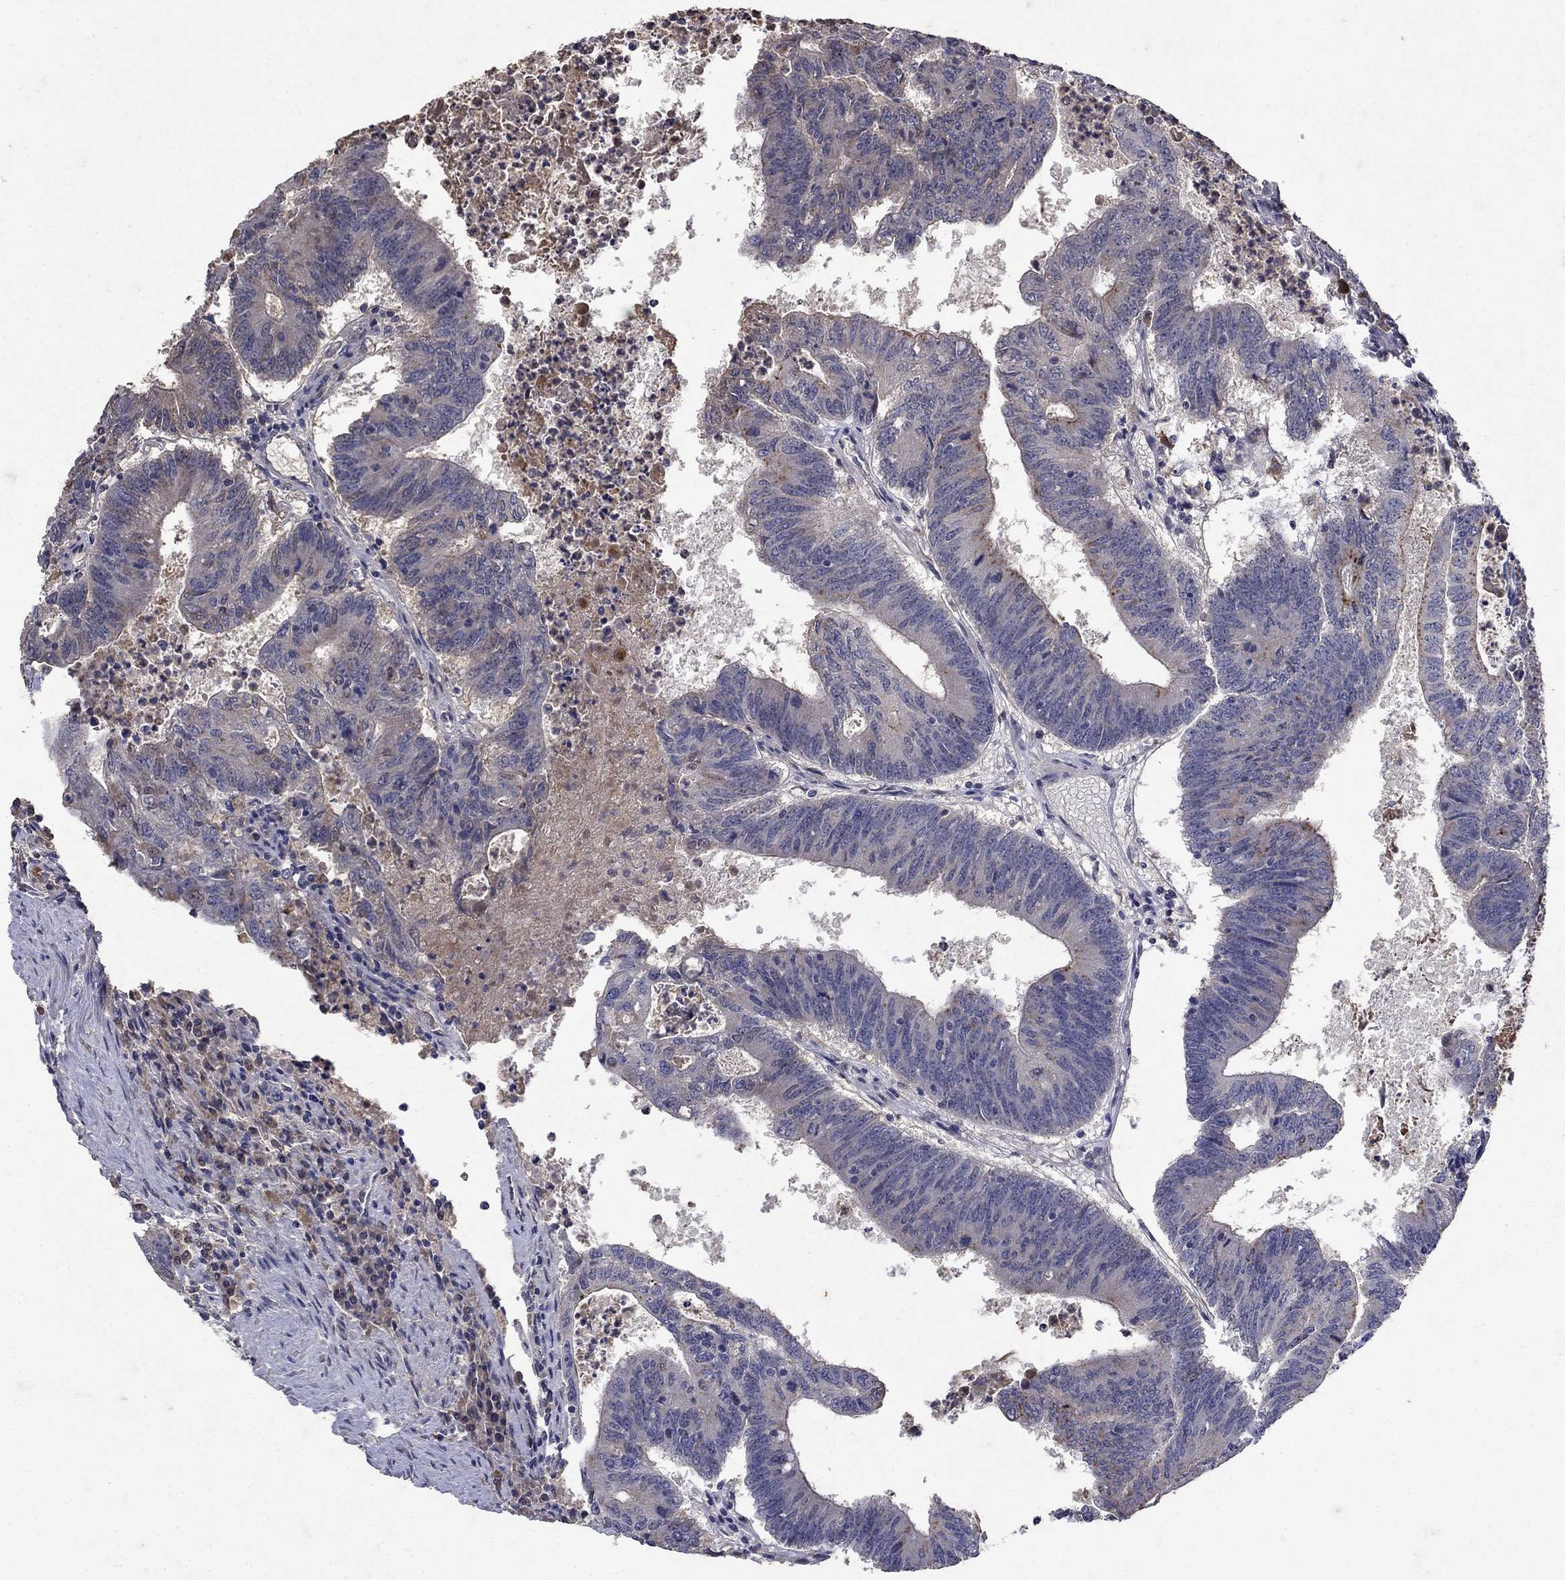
{"staining": {"intensity": "strong", "quantity": "<25%", "location": "cytoplasmic/membranous"}, "tissue": "colorectal cancer", "cell_type": "Tumor cells", "image_type": "cancer", "snomed": [{"axis": "morphology", "description": "Adenocarcinoma, NOS"}, {"axis": "topography", "description": "Colon"}], "caption": "Protein analysis of adenocarcinoma (colorectal) tissue exhibits strong cytoplasmic/membranous staining in approximately <25% of tumor cells. (Brightfield microscopy of DAB IHC at high magnification).", "gene": "NPC2", "patient": {"sex": "female", "age": 70}}